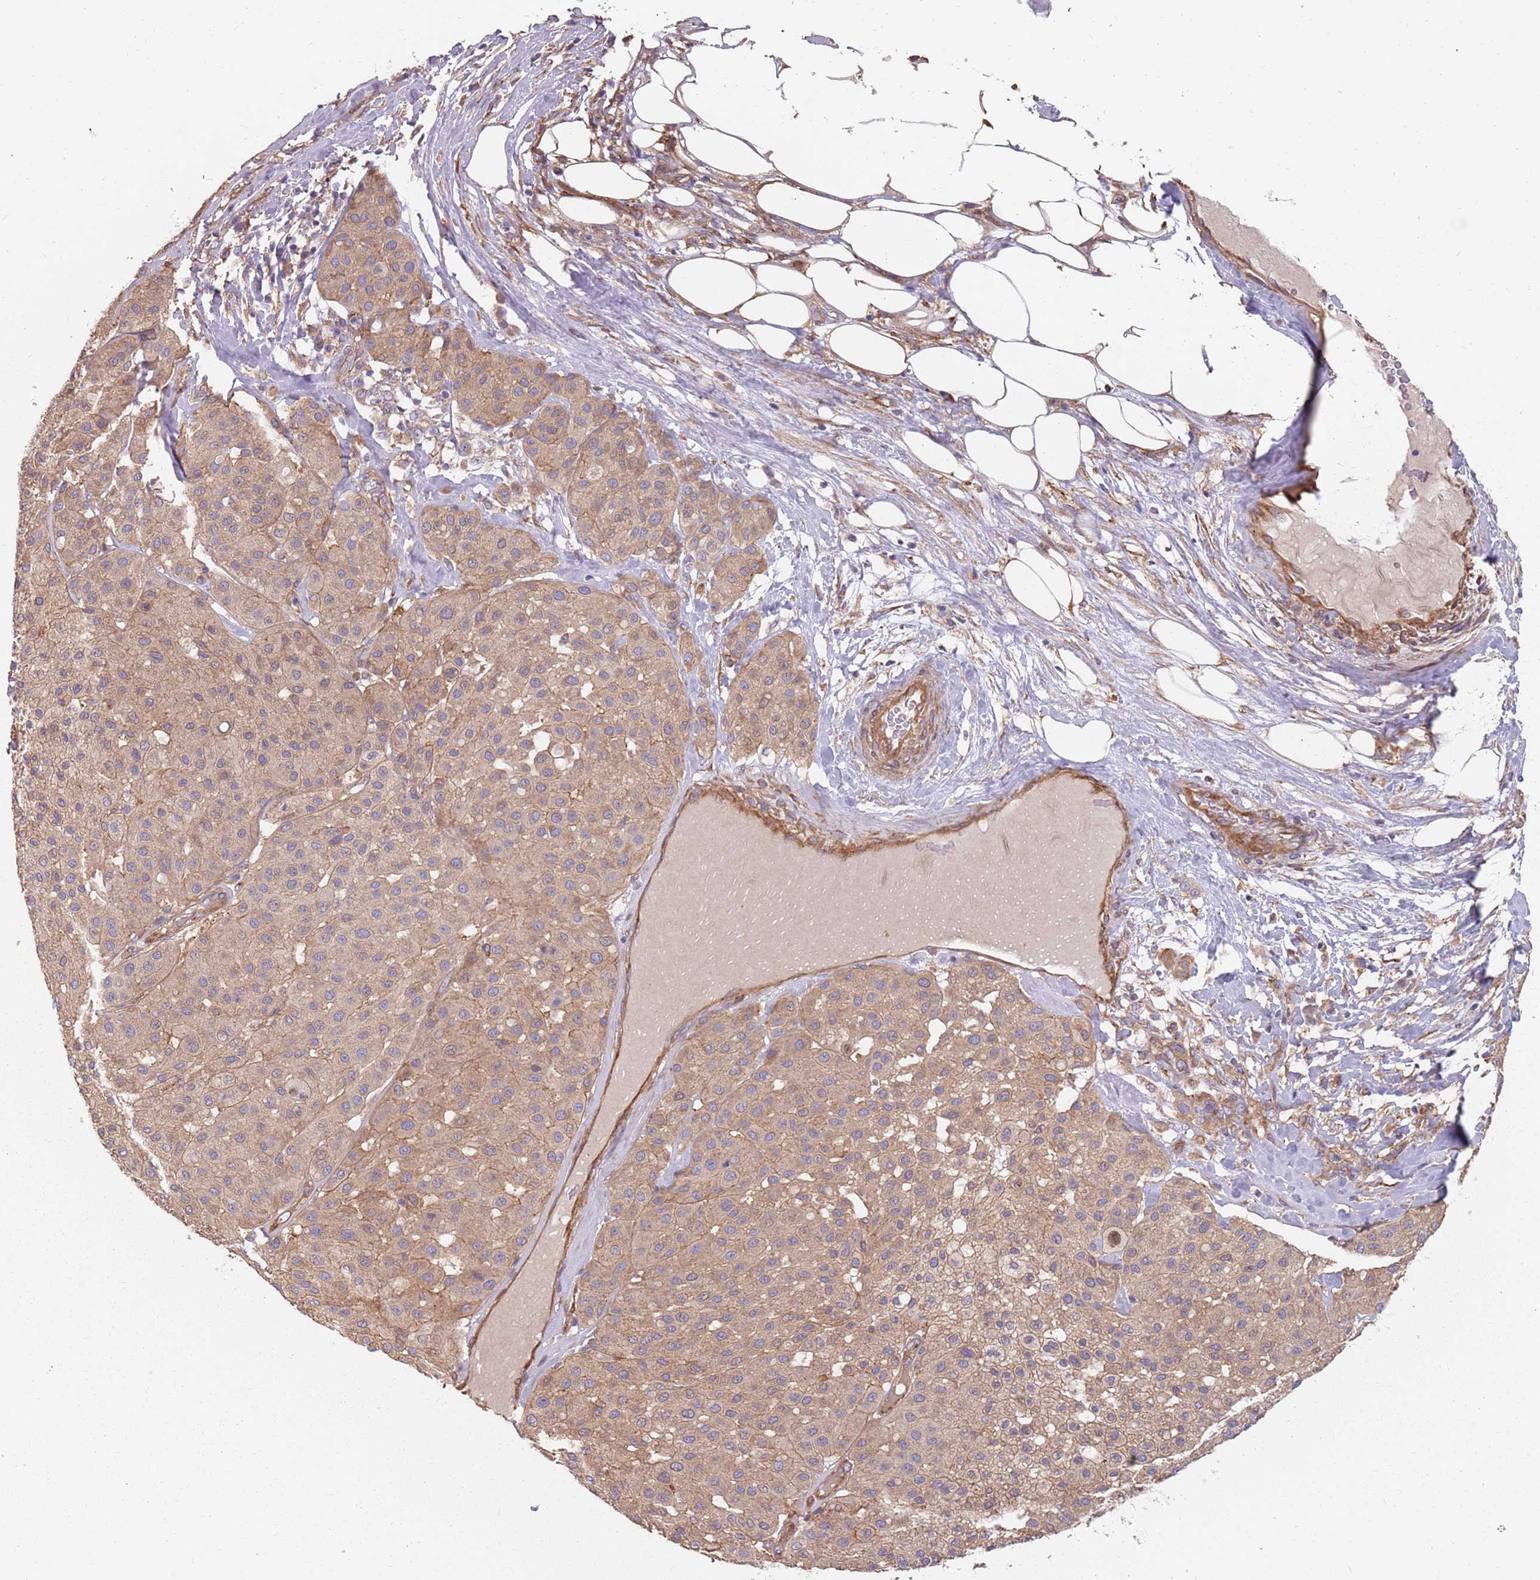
{"staining": {"intensity": "weak", "quantity": "25%-75%", "location": "cytoplasmic/membranous"}, "tissue": "melanoma", "cell_type": "Tumor cells", "image_type": "cancer", "snomed": [{"axis": "morphology", "description": "Malignant melanoma, Metastatic site"}, {"axis": "topography", "description": "Smooth muscle"}], "caption": "Malignant melanoma (metastatic site) tissue demonstrates weak cytoplasmic/membranous staining in approximately 25%-75% of tumor cells, visualized by immunohistochemistry.", "gene": "SPDL1", "patient": {"sex": "male", "age": 41}}